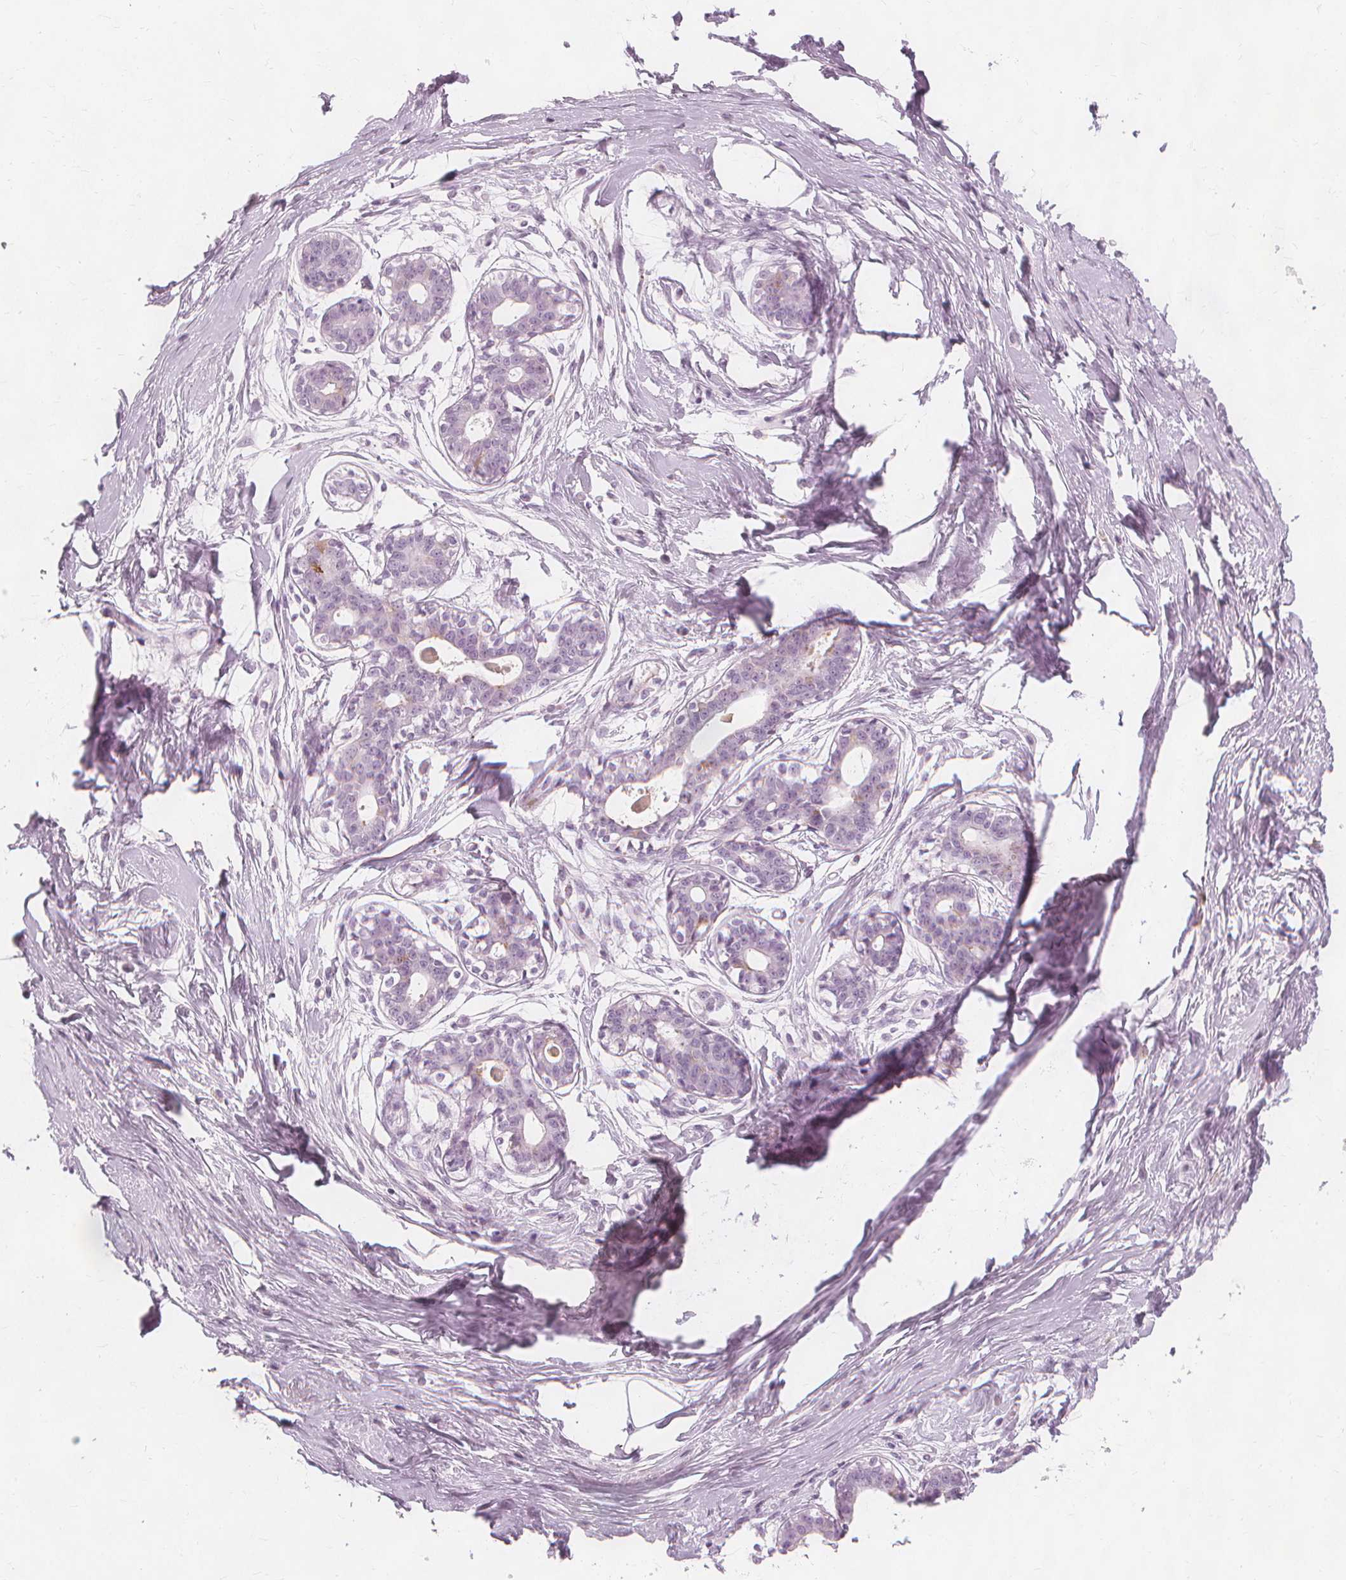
{"staining": {"intensity": "negative", "quantity": "none", "location": "none"}, "tissue": "breast", "cell_type": "Adipocytes", "image_type": "normal", "snomed": [{"axis": "morphology", "description": "Normal tissue, NOS"}, {"axis": "topography", "description": "Breast"}], "caption": "DAB immunohistochemical staining of normal breast reveals no significant staining in adipocytes.", "gene": "TFF1", "patient": {"sex": "female", "age": 45}}